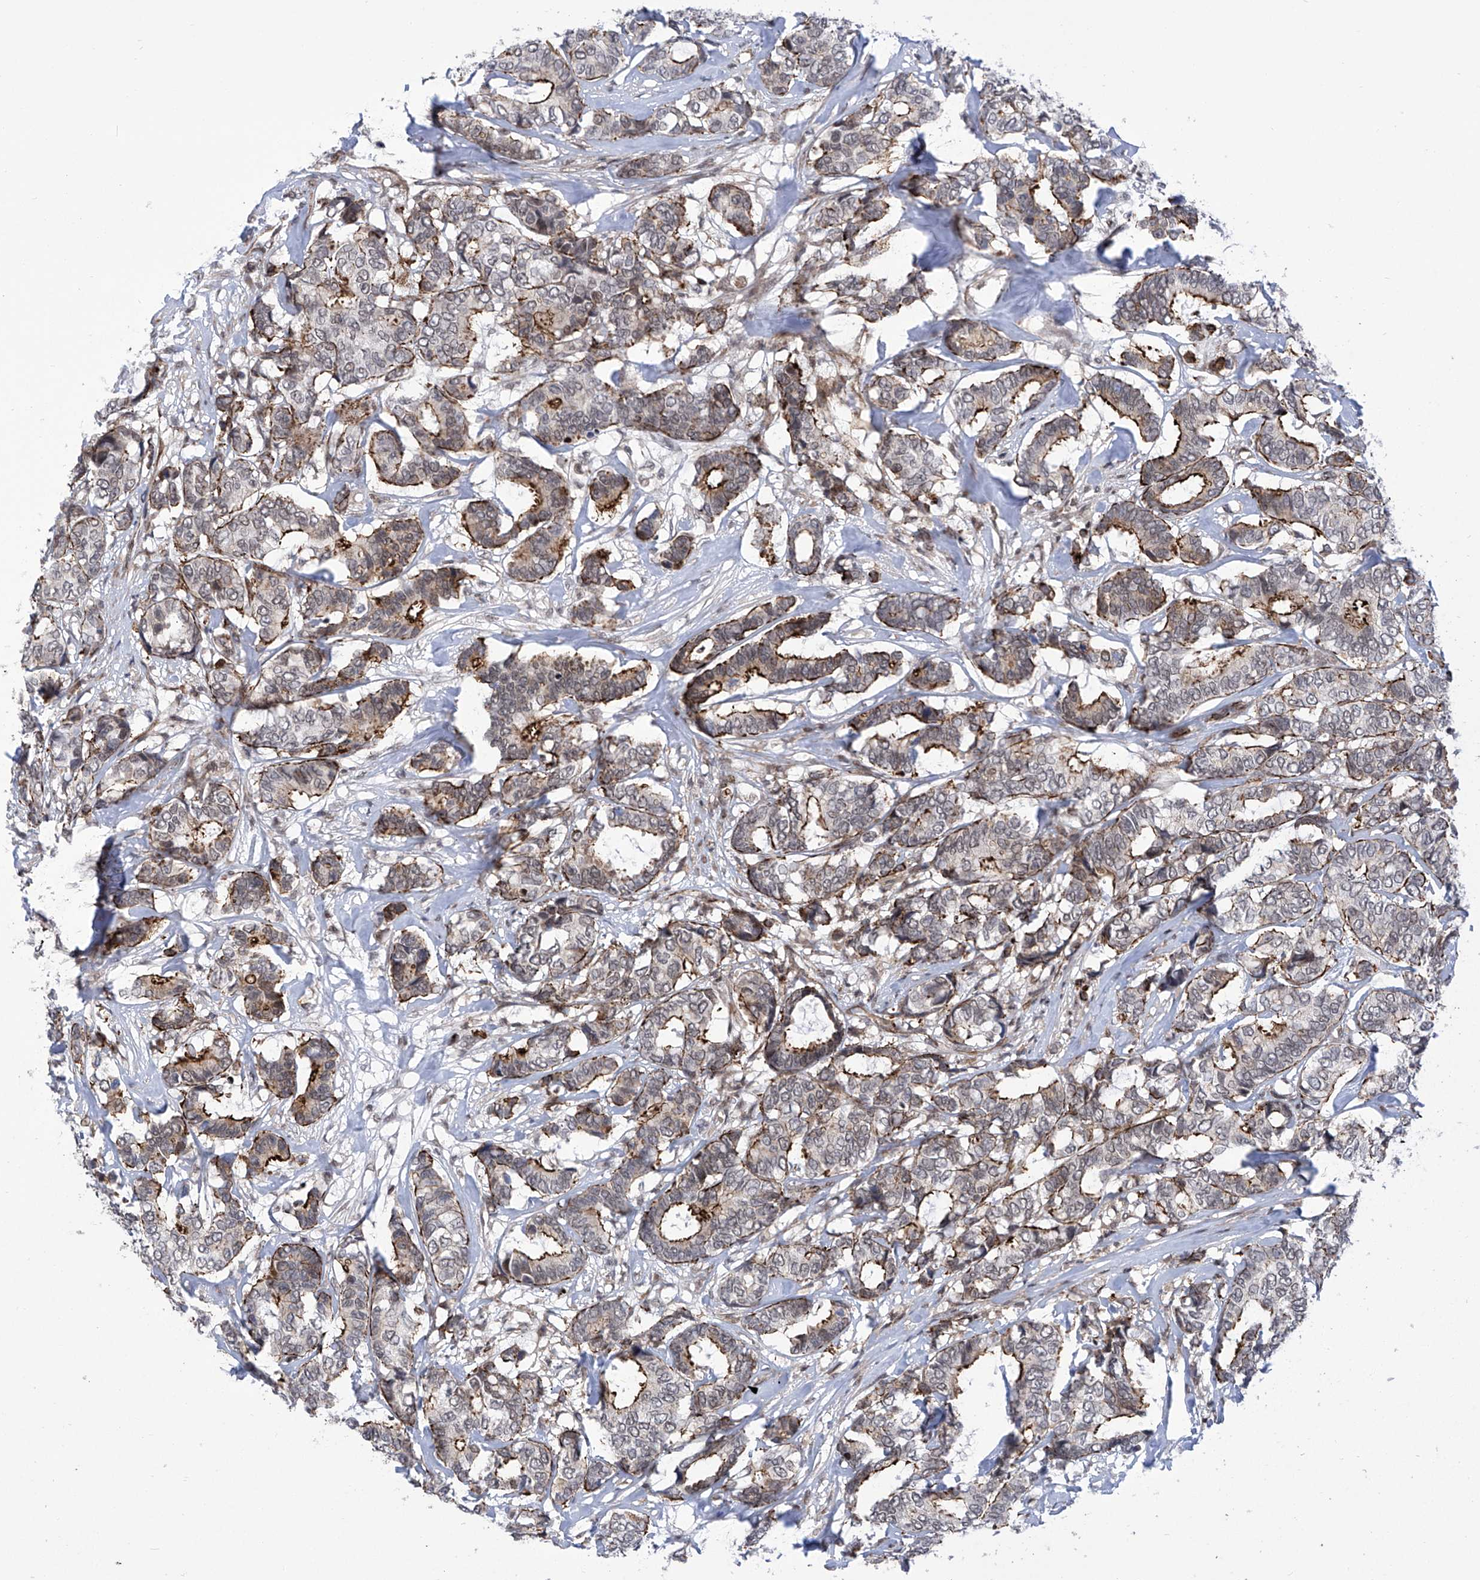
{"staining": {"intensity": "moderate", "quantity": "25%-75%", "location": "cytoplasmic/membranous"}, "tissue": "breast cancer", "cell_type": "Tumor cells", "image_type": "cancer", "snomed": [{"axis": "morphology", "description": "Duct carcinoma"}, {"axis": "topography", "description": "Breast"}], "caption": "The histopathology image displays staining of breast cancer, revealing moderate cytoplasmic/membranous protein staining (brown color) within tumor cells.", "gene": "CEP290", "patient": {"sex": "female", "age": 87}}